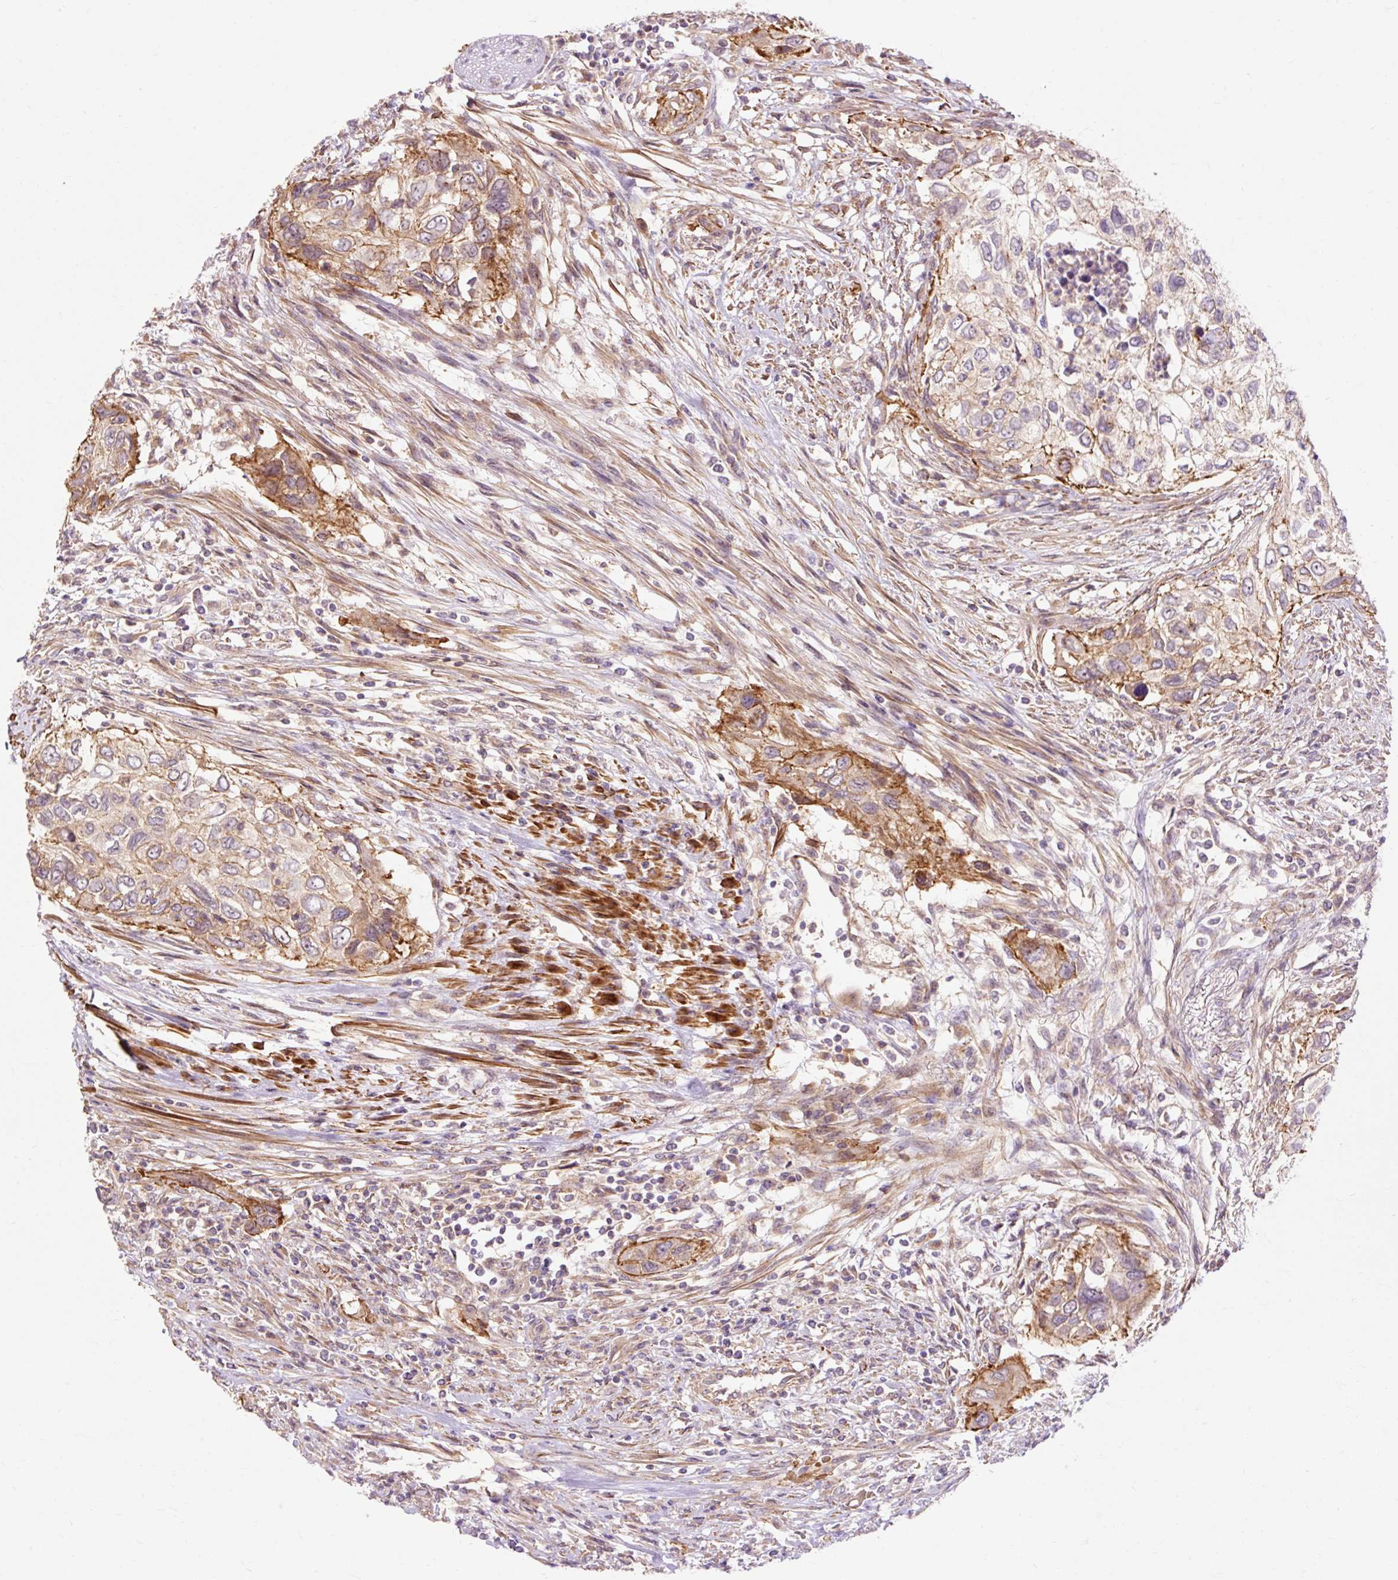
{"staining": {"intensity": "moderate", "quantity": "25%-75%", "location": "cytoplasmic/membranous"}, "tissue": "urothelial cancer", "cell_type": "Tumor cells", "image_type": "cancer", "snomed": [{"axis": "morphology", "description": "Urothelial carcinoma, High grade"}, {"axis": "topography", "description": "Urinary bladder"}], "caption": "The micrograph displays a brown stain indicating the presence of a protein in the cytoplasmic/membranous of tumor cells in high-grade urothelial carcinoma.", "gene": "RIPOR3", "patient": {"sex": "female", "age": 60}}